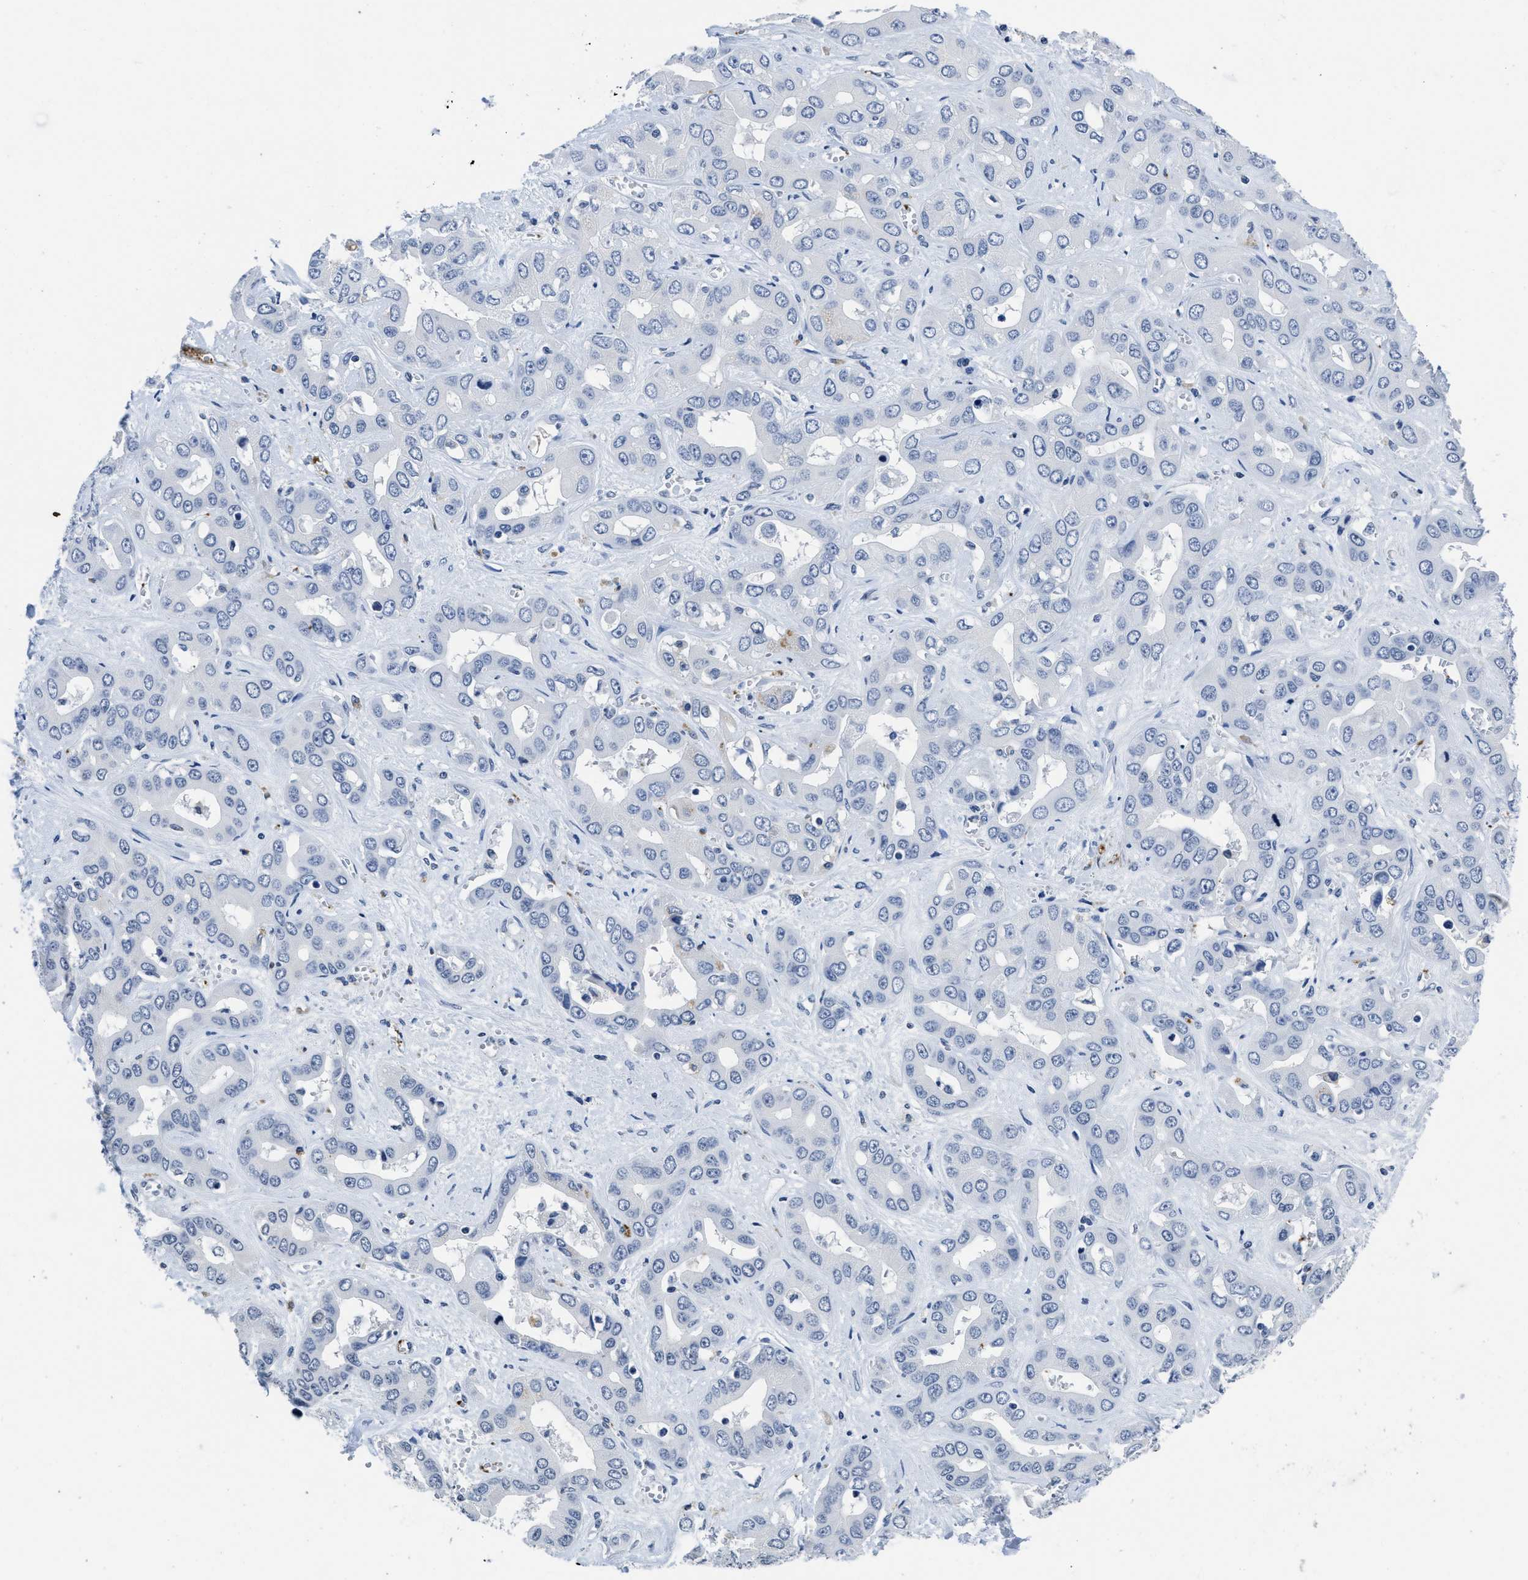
{"staining": {"intensity": "negative", "quantity": "none", "location": "none"}, "tissue": "liver cancer", "cell_type": "Tumor cells", "image_type": "cancer", "snomed": [{"axis": "morphology", "description": "Cholangiocarcinoma"}, {"axis": "topography", "description": "Liver"}], "caption": "IHC photomicrograph of human liver cholangiocarcinoma stained for a protein (brown), which shows no expression in tumor cells.", "gene": "ITGA2B", "patient": {"sex": "female", "age": 52}}